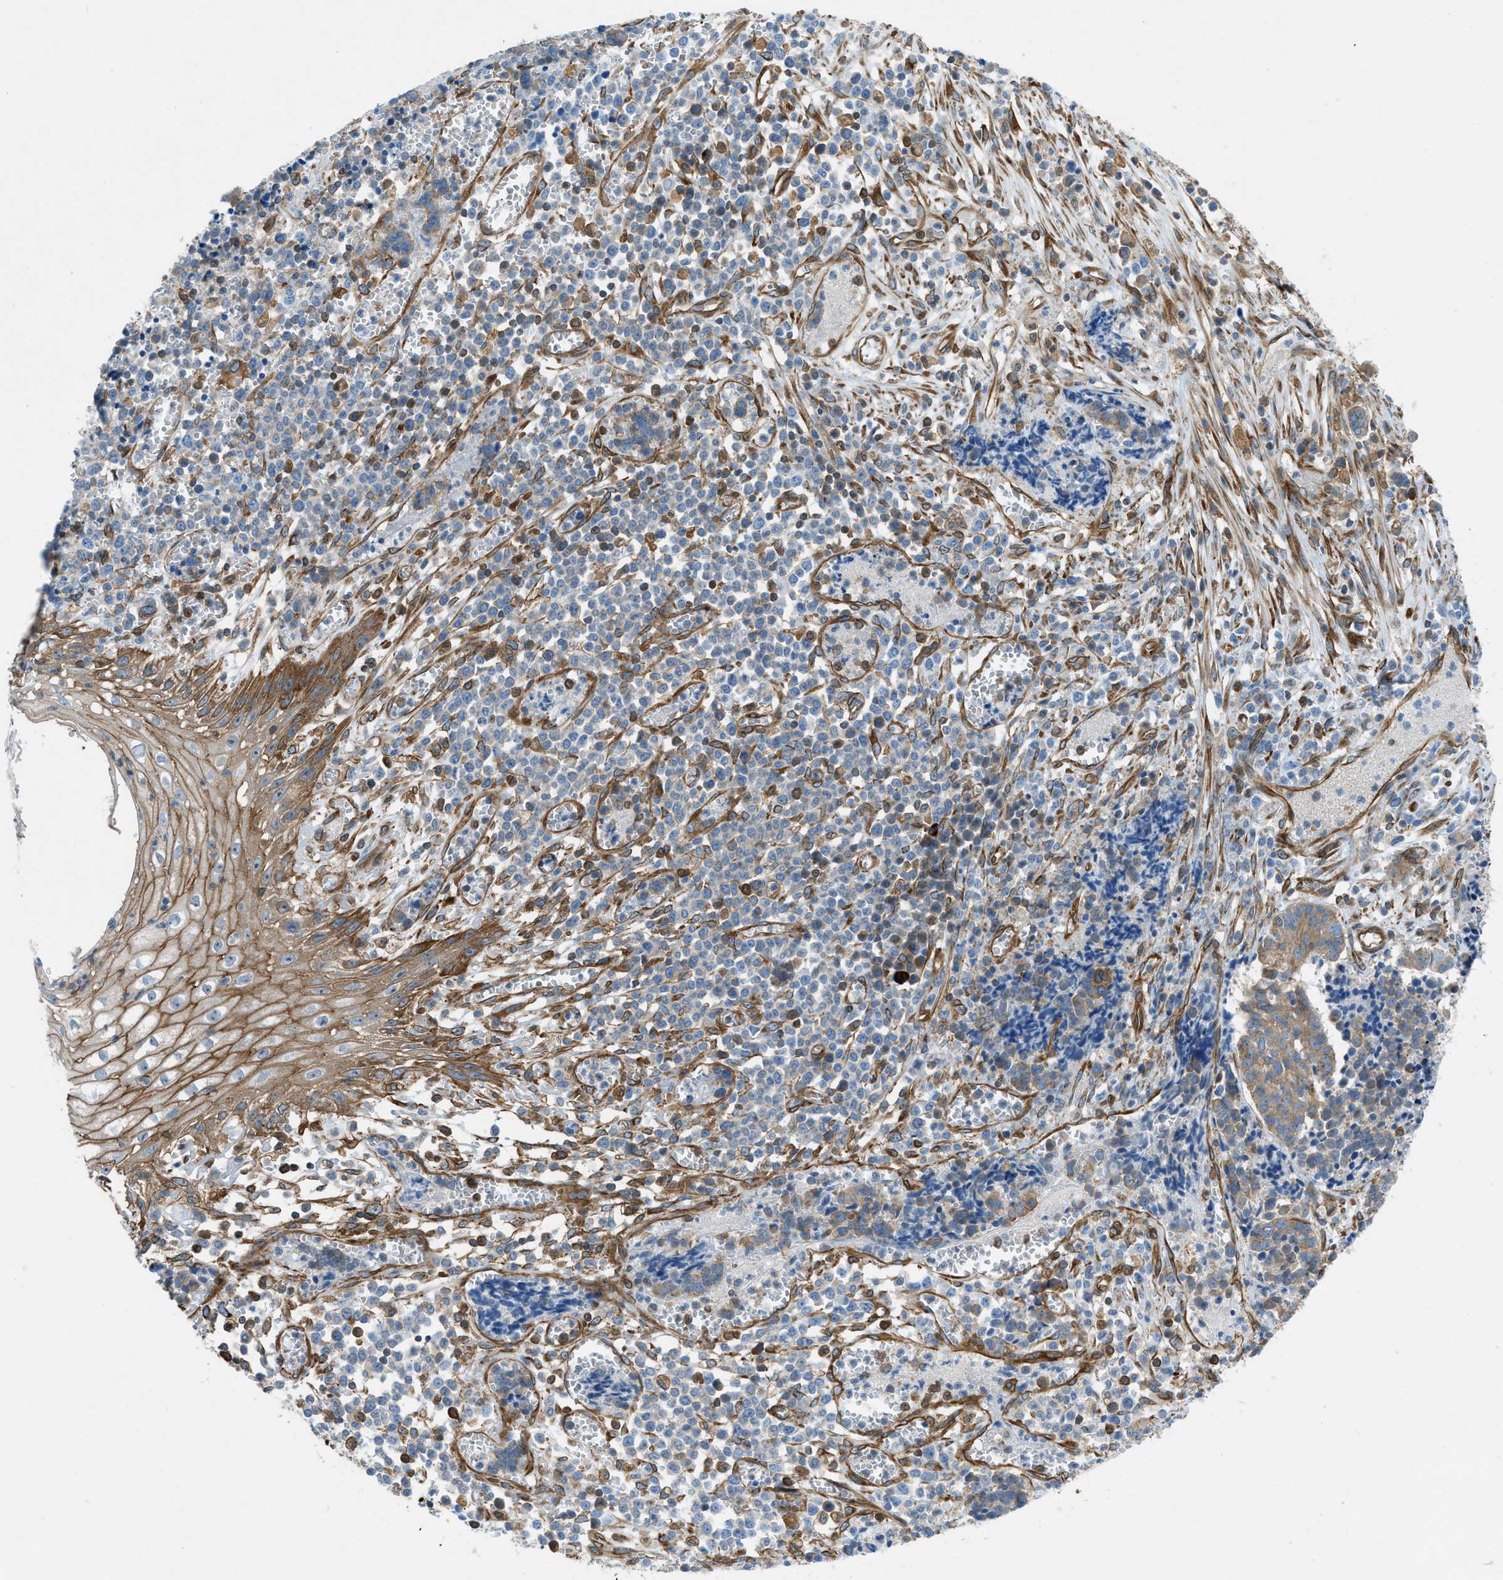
{"staining": {"intensity": "weak", "quantity": ">75%", "location": "cytoplasmic/membranous"}, "tissue": "cervical cancer", "cell_type": "Tumor cells", "image_type": "cancer", "snomed": [{"axis": "morphology", "description": "Squamous cell carcinoma, NOS"}, {"axis": "topography", "description": "Cervix"}], "caption": "Immunohistochemical staining of human cervical cancer (squamous cell carcinoma) reveals low levels of weak cytoplasmic/membranous staining in approximately >75% of tumor cells. (DAB (3,3'-diaminobenzidine) IHC with brightfield microscopy, high magnification).", "gene": "DMAC1", "patient": {"sex": "female", "age": 35}}